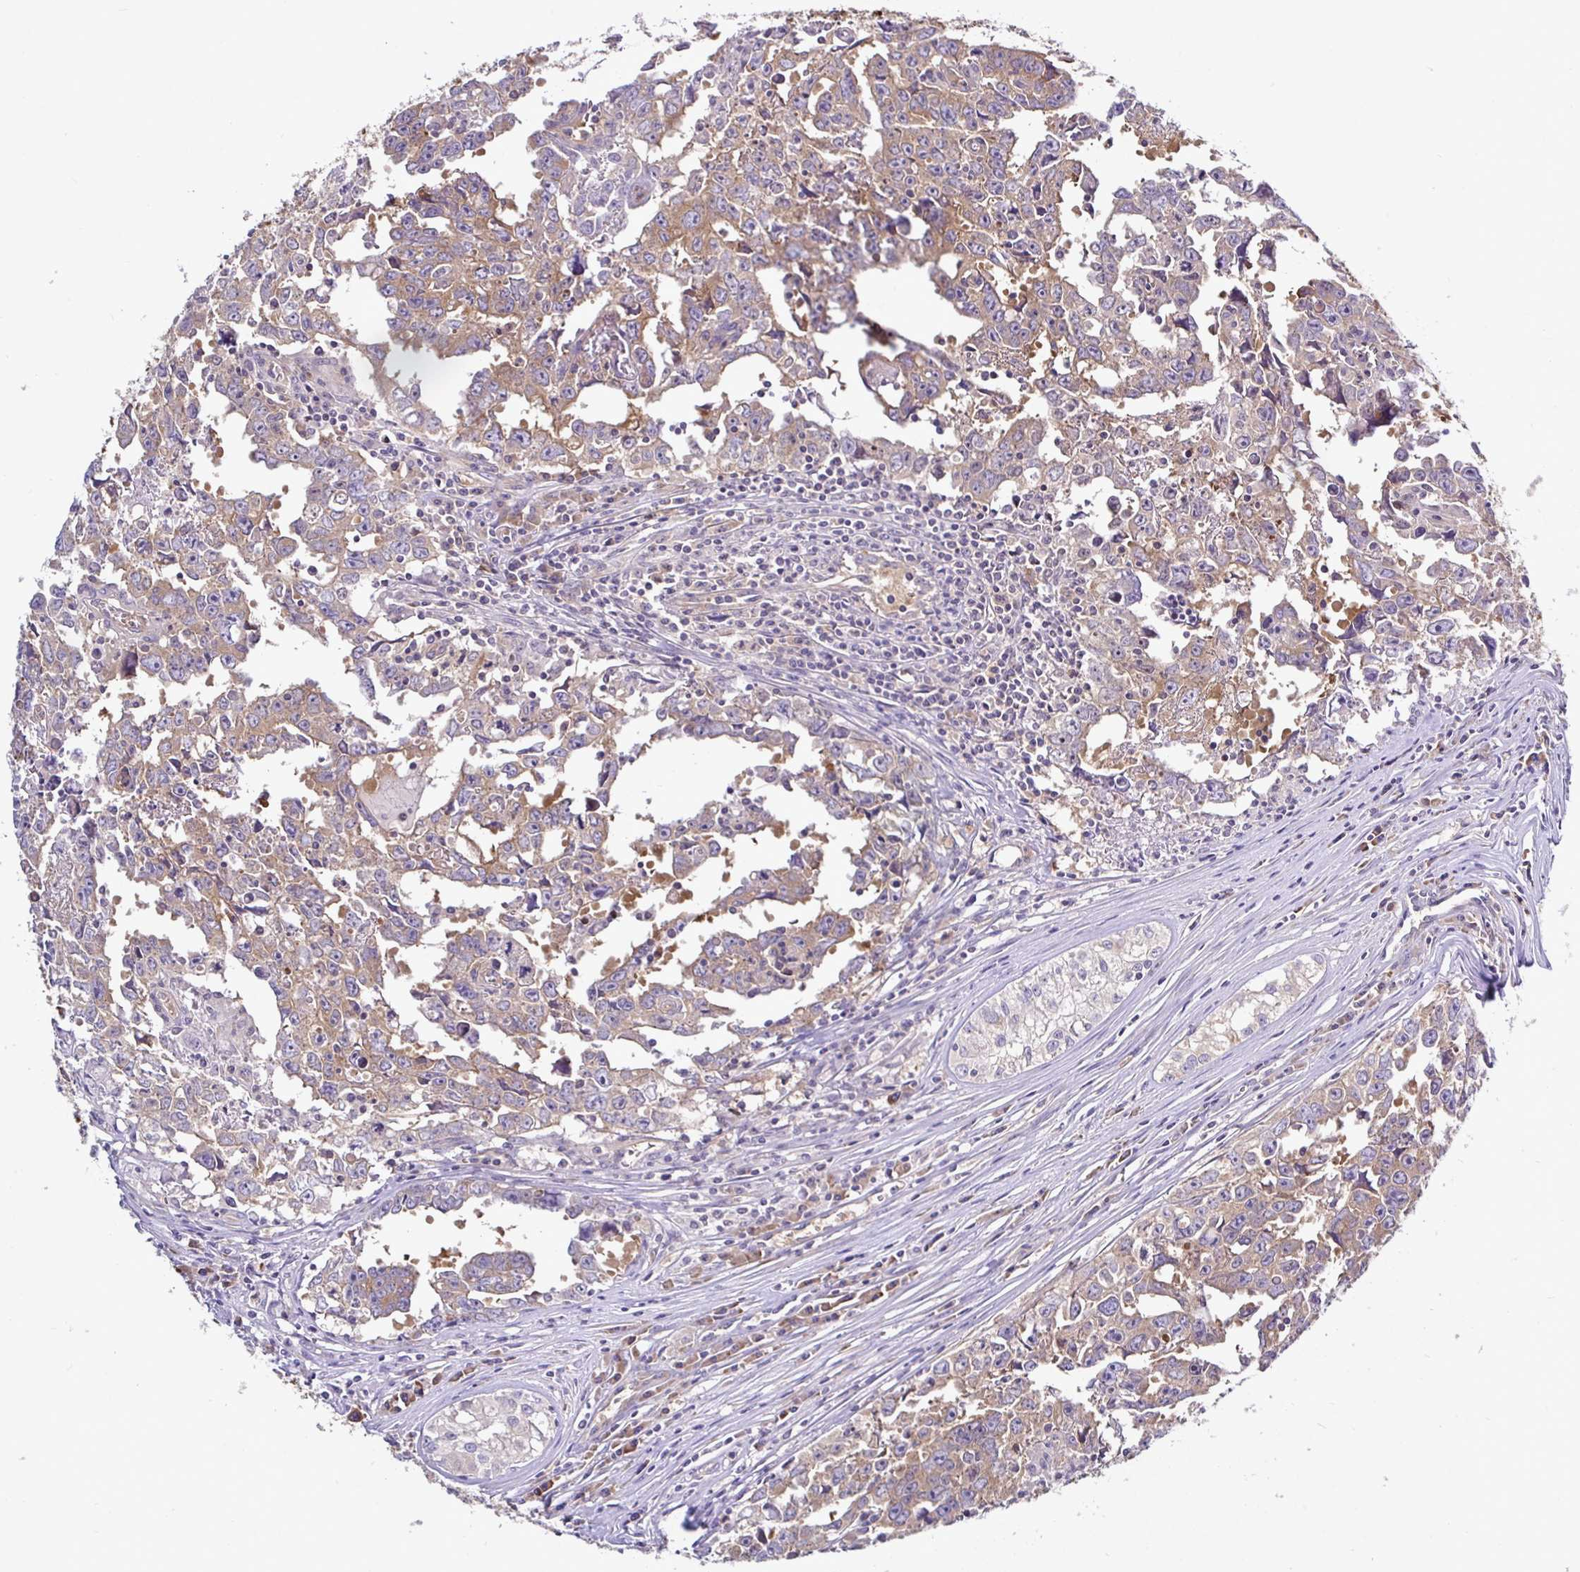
{"staining": {"intensity": "moderate", "quantity": ">75%", "location": "cytoplasmic/membranous"}, "tissue": "testis cancer", "cell_type": "Tumor cells", "image_type": "cancer", "snomed": [{"axis": "morphology", "description": "Carcinoma, Embryonal, NOS"}, {"axis": "topography", "description": "Testis"}], "caption": "A histopathology image of human testis embryonal carcinoma stained for a protein reveals moderate cytoplasmic/membranous brown staining in tumor cells.", "gene": "LARS1", "patient": {"sex": "male", "age": 22}}